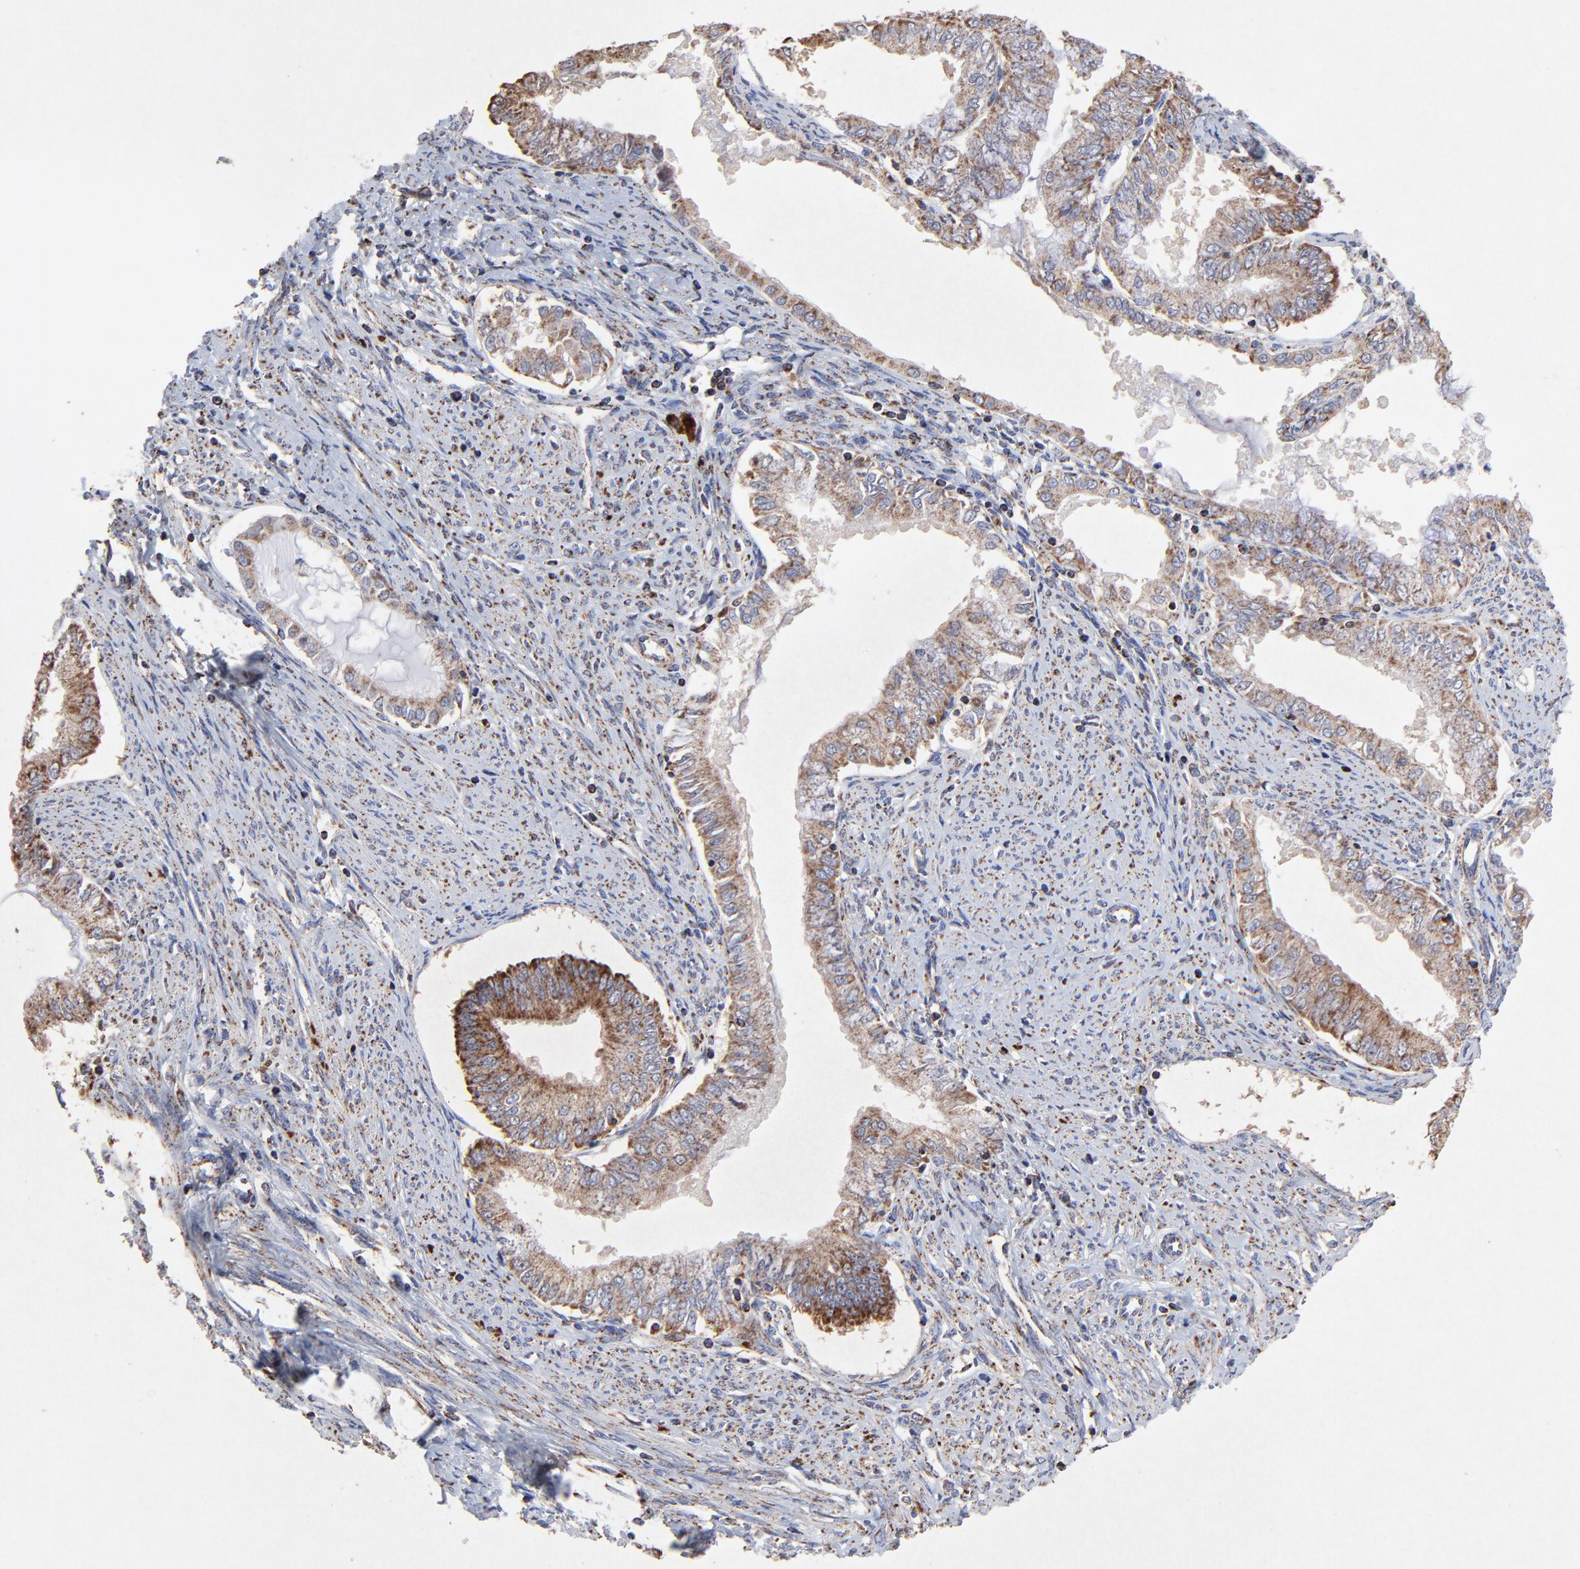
{"staining": {"intensity": "moderate", "quantity": ">75%", "location": "cytoplasmic/membranous"}, "tissue": "endometrial cancer", "cell_type": "Tumor cells", "image_type": "cancer", "snomed": [{"axis": "morphology", "description": "Adenocarcinoma, NOS"}, {"axis": "topography", "description": "Endometrium"}], "caption": "An image of adenocarcinoma (endometrial) stained for a protein shows moderate cytoplasmic/membranous brown staining in tumor cells.", "gene": "SSBP1", "patient": {"sex": "female", "age": 76}}